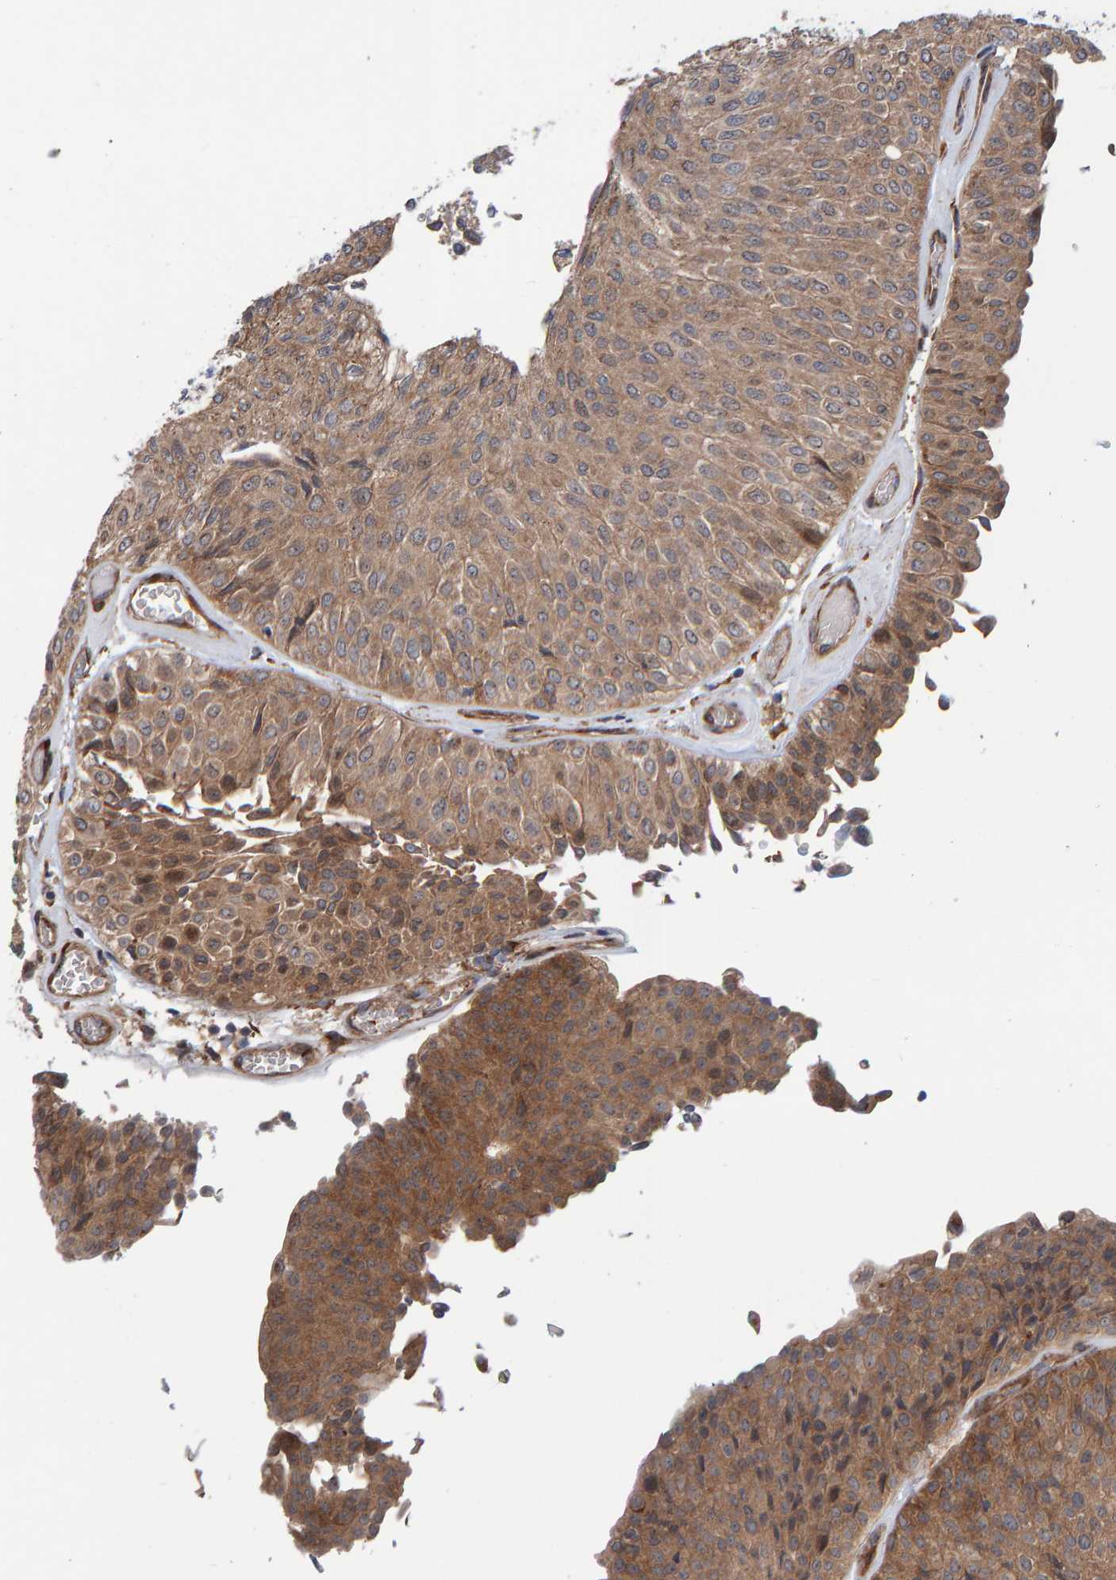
{"staining": {"intensity": "moderate", "quantity": "25%-75%", "location": "cytoplasmic/membranous"}, "tissue": "urothelial cancer", "cell_type": "Tumor cells", "image_type": "cancer", "snomed": [{"axis": "morphology", "description": "Urothelial carcinoma, Low grade"}, {"axis": "topography", "description": "Urinary bladder"}], "caption": "Urothelial cancer tissue displays moderate cytoplasmic/membranous positivity in approximately 25%-75% of tumor cells (DAB (3,3'-diaminobenzidine) = brown stain, brightfield microscopy at high magnification).", "gene": "KIAA0753", "patient": {"sex": "male", "age": 78}}